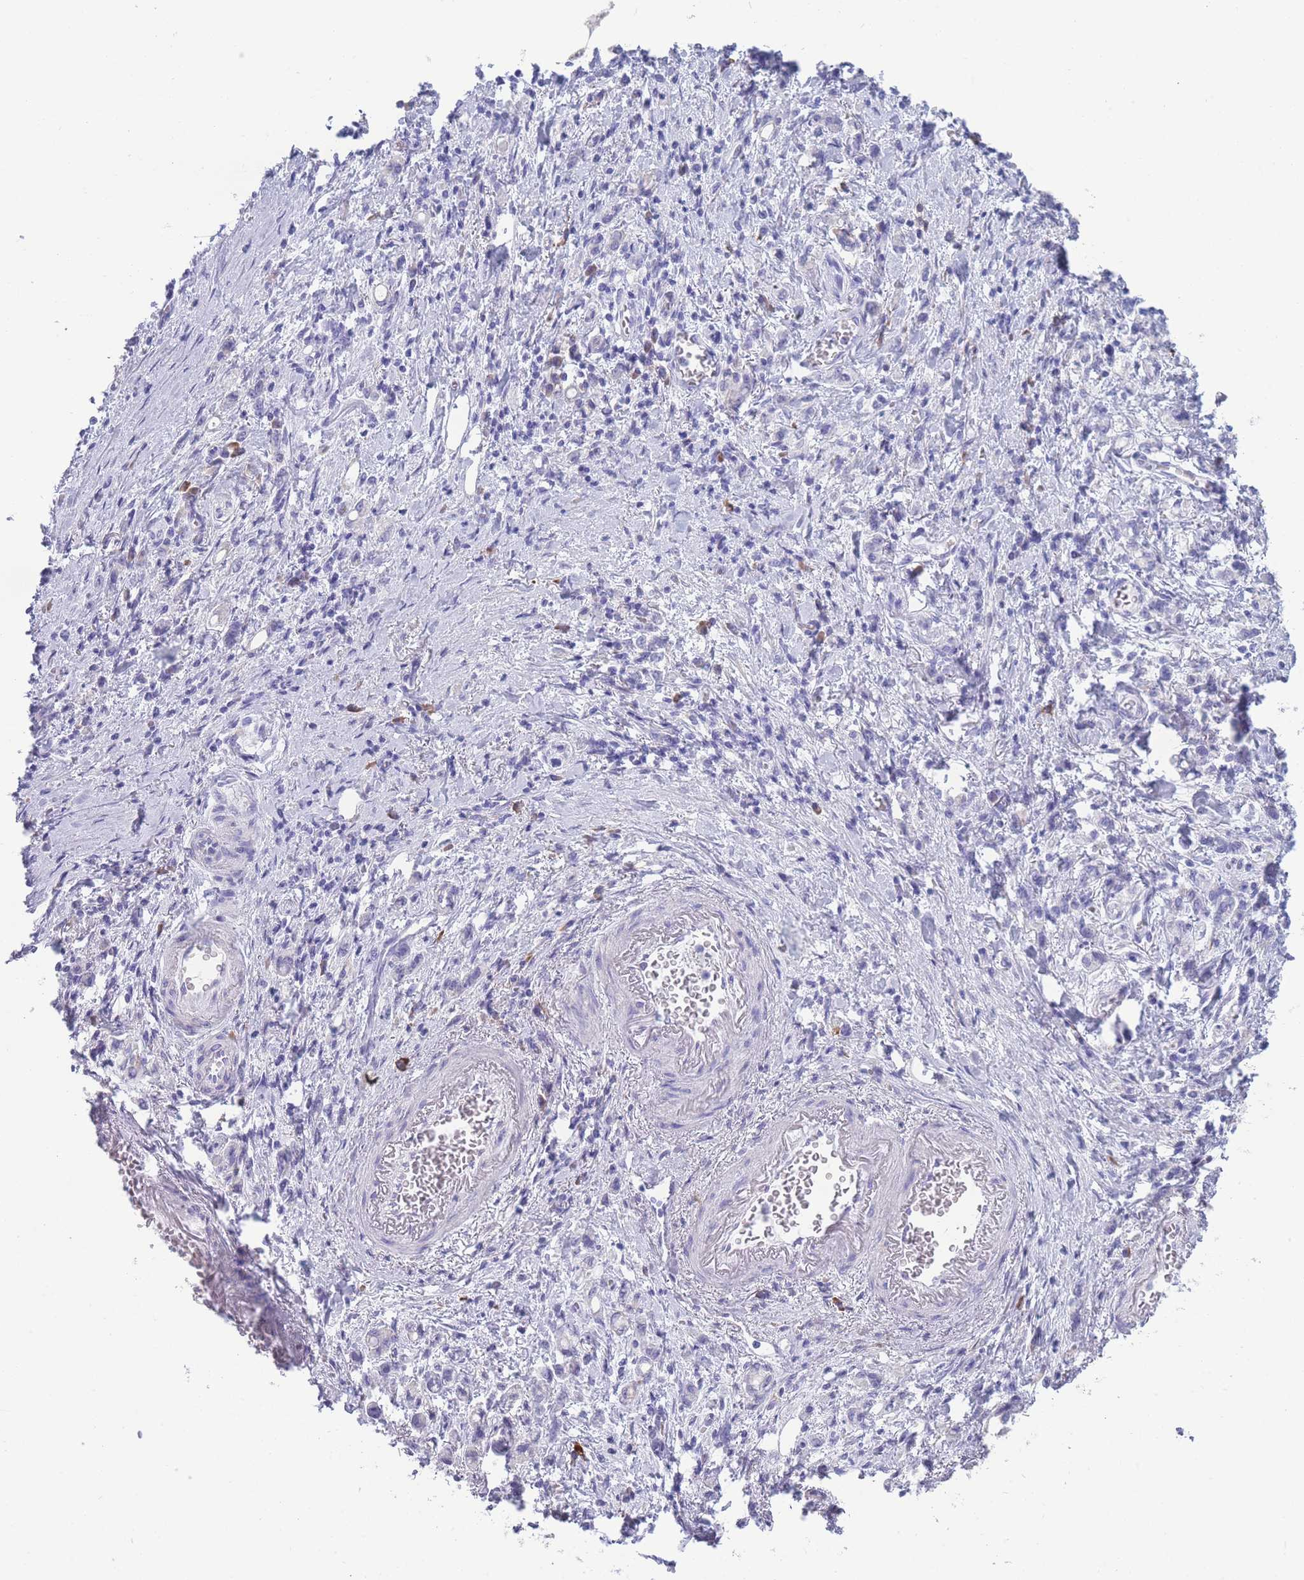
{"staining": {"intensity": "negative", "quantity": "none", "location": "none"}, "tissue": "stomach cancer", "cell_type": "Tumor cells", "image_type": "cancer", "snomed": [{"axis": "morphology", "description": "Adenocarcinoma, NOS"}, {"axis": "topography", "description": "Stomach"}], "caption": "Adenocarcinoma (stomach) stained for a protein using immunohistochemistry (IHC) exhibits no staining tumor cells.", "gene": "XKR8", "patient": {"sex": "male", "age": 77}}